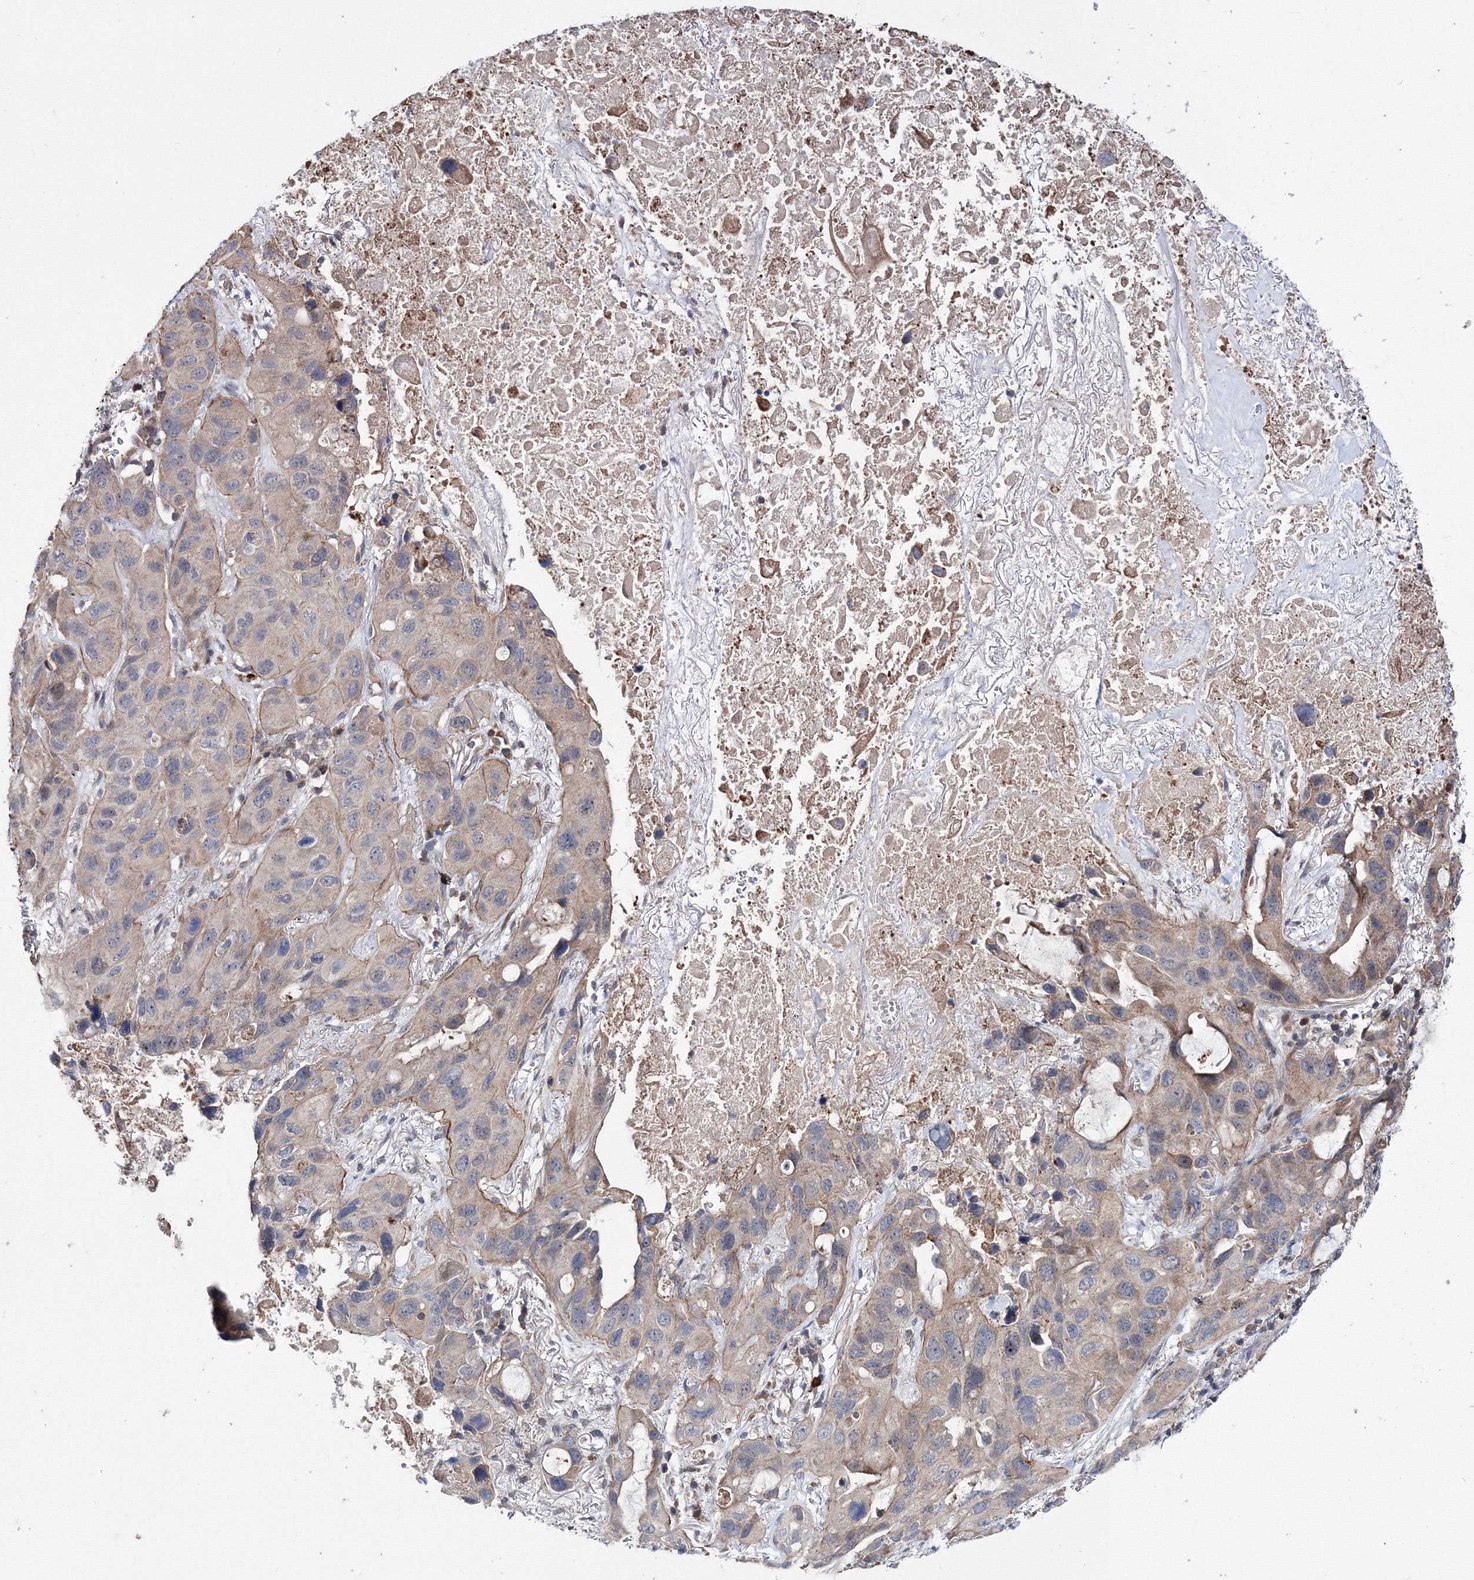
{"staining": {"intensity": "negative", "quantity": "none", "location": "none"}, "tissue": "lung cancer", "cell_type": "Tumor cells", "image_type": "cancer", "snomed": [{"axis": "morphology", "description": "Squamous cell carcinoma, NOS"}, {"axis": "topography", "description": "Lung"}], "caption": "Immunohistochemistry micrograph of neoplastic tissue: lung squamous cell carcinoma stained with DAB shows no significant protein staining in tumor cells.", "gene": "PPP2R2B", "patient": {"sex": "female", "age": 73}}